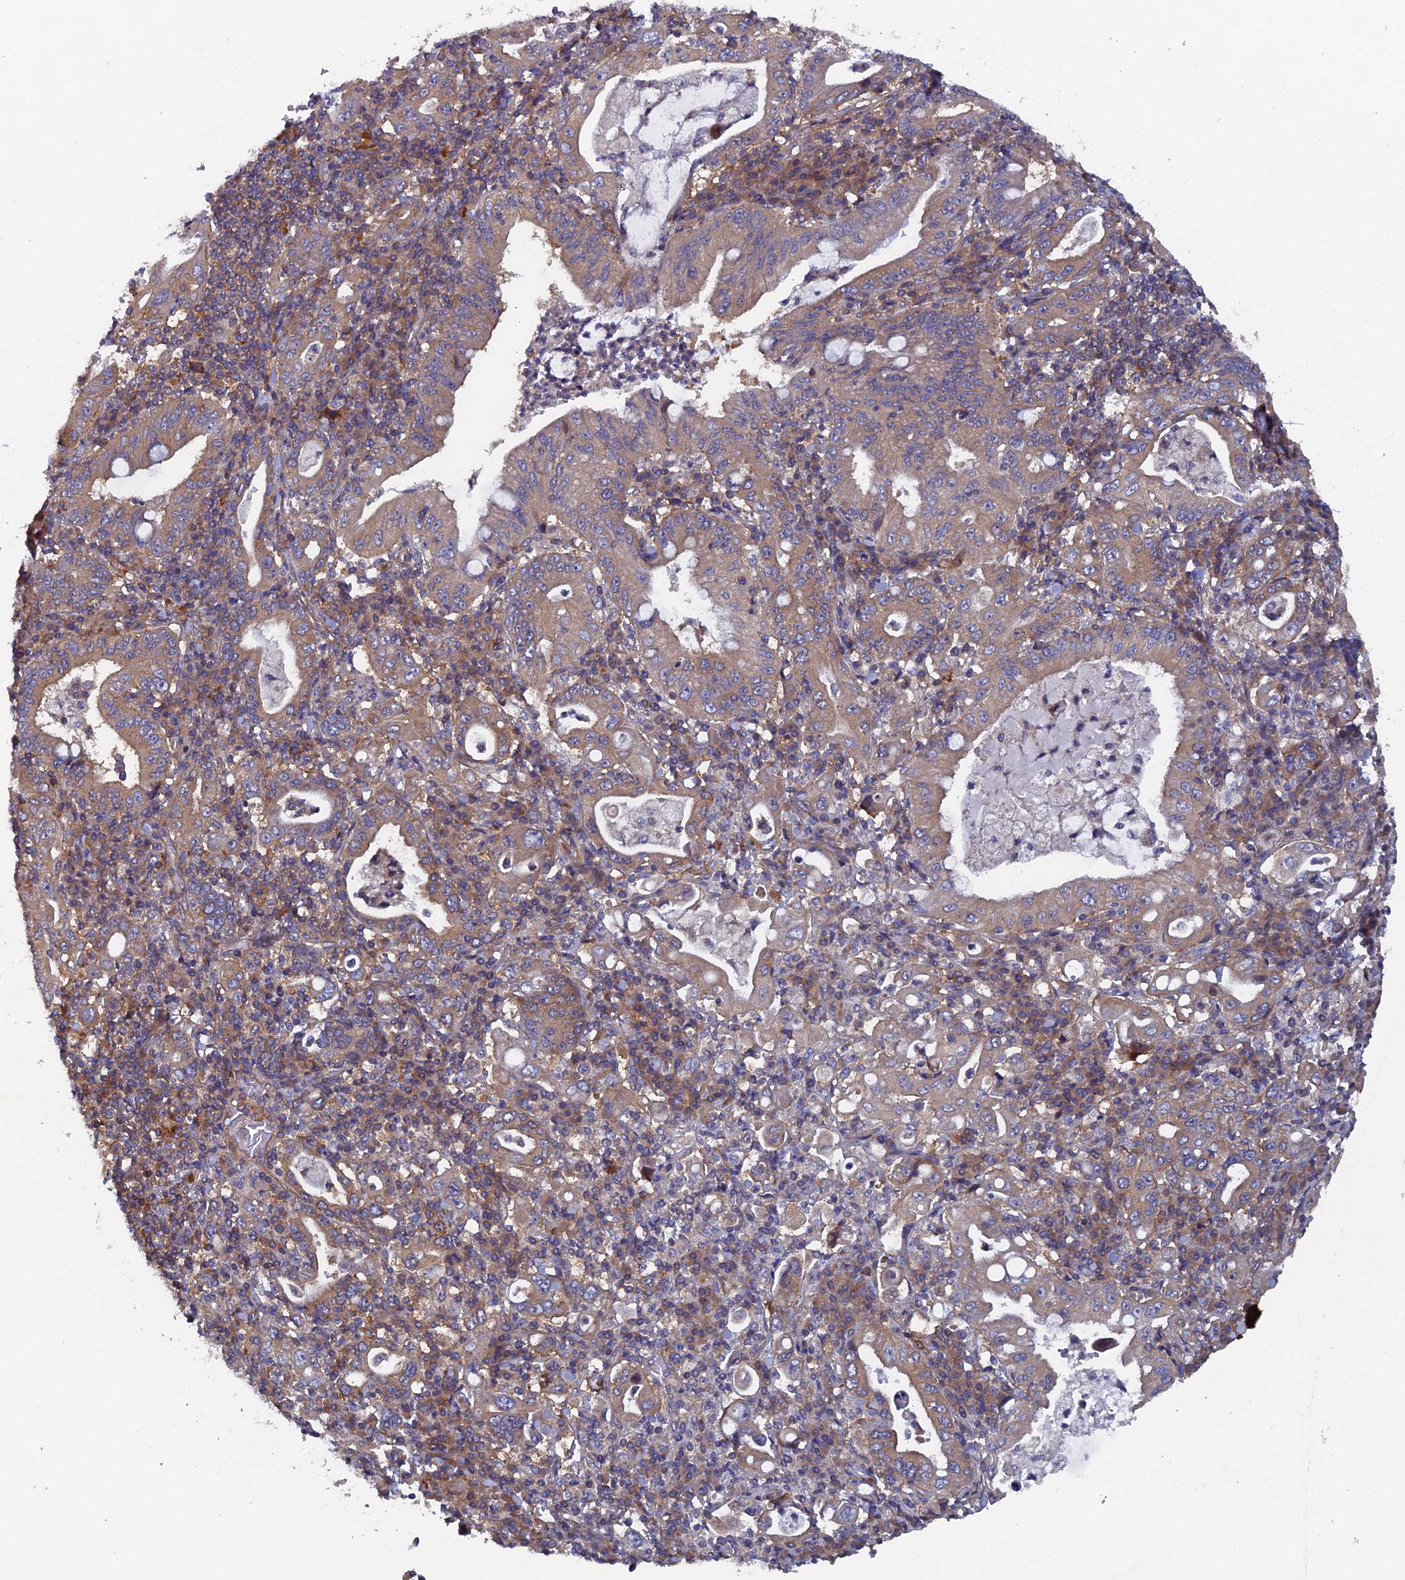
{"staining": {"intensity": "moderate", "quantity": ">75%", "location": "cytoplasmic/membranous"}, "tissue": "stomach cancer", "cell_type": "Tumor cells", "image_type": "cancer", "snomed": [{"axis": "morphology", "description": "Normal tissue, NOS"}, {"axis": "morphology", "description": "Adenocarcinoma, NOS"}, {"axis": "topography", "description": "Esophagus"}, {"axis": "topography", "description": "Stomach, upper"}, {"axis": "topography", "description": "Peripheral nerve tissue"}], "caption": "A photomicrograph of stomach cancer stained for a protein reveals moderate cytoplasmic/membranous brown staining in tumor cells. The protein is stained brown, and the nuclei are stained in blue (DAB IHC with brightfield microscopy, high magnification).", "gene": "NCAPG", "patient": {"sex": "male", "age": 62}}